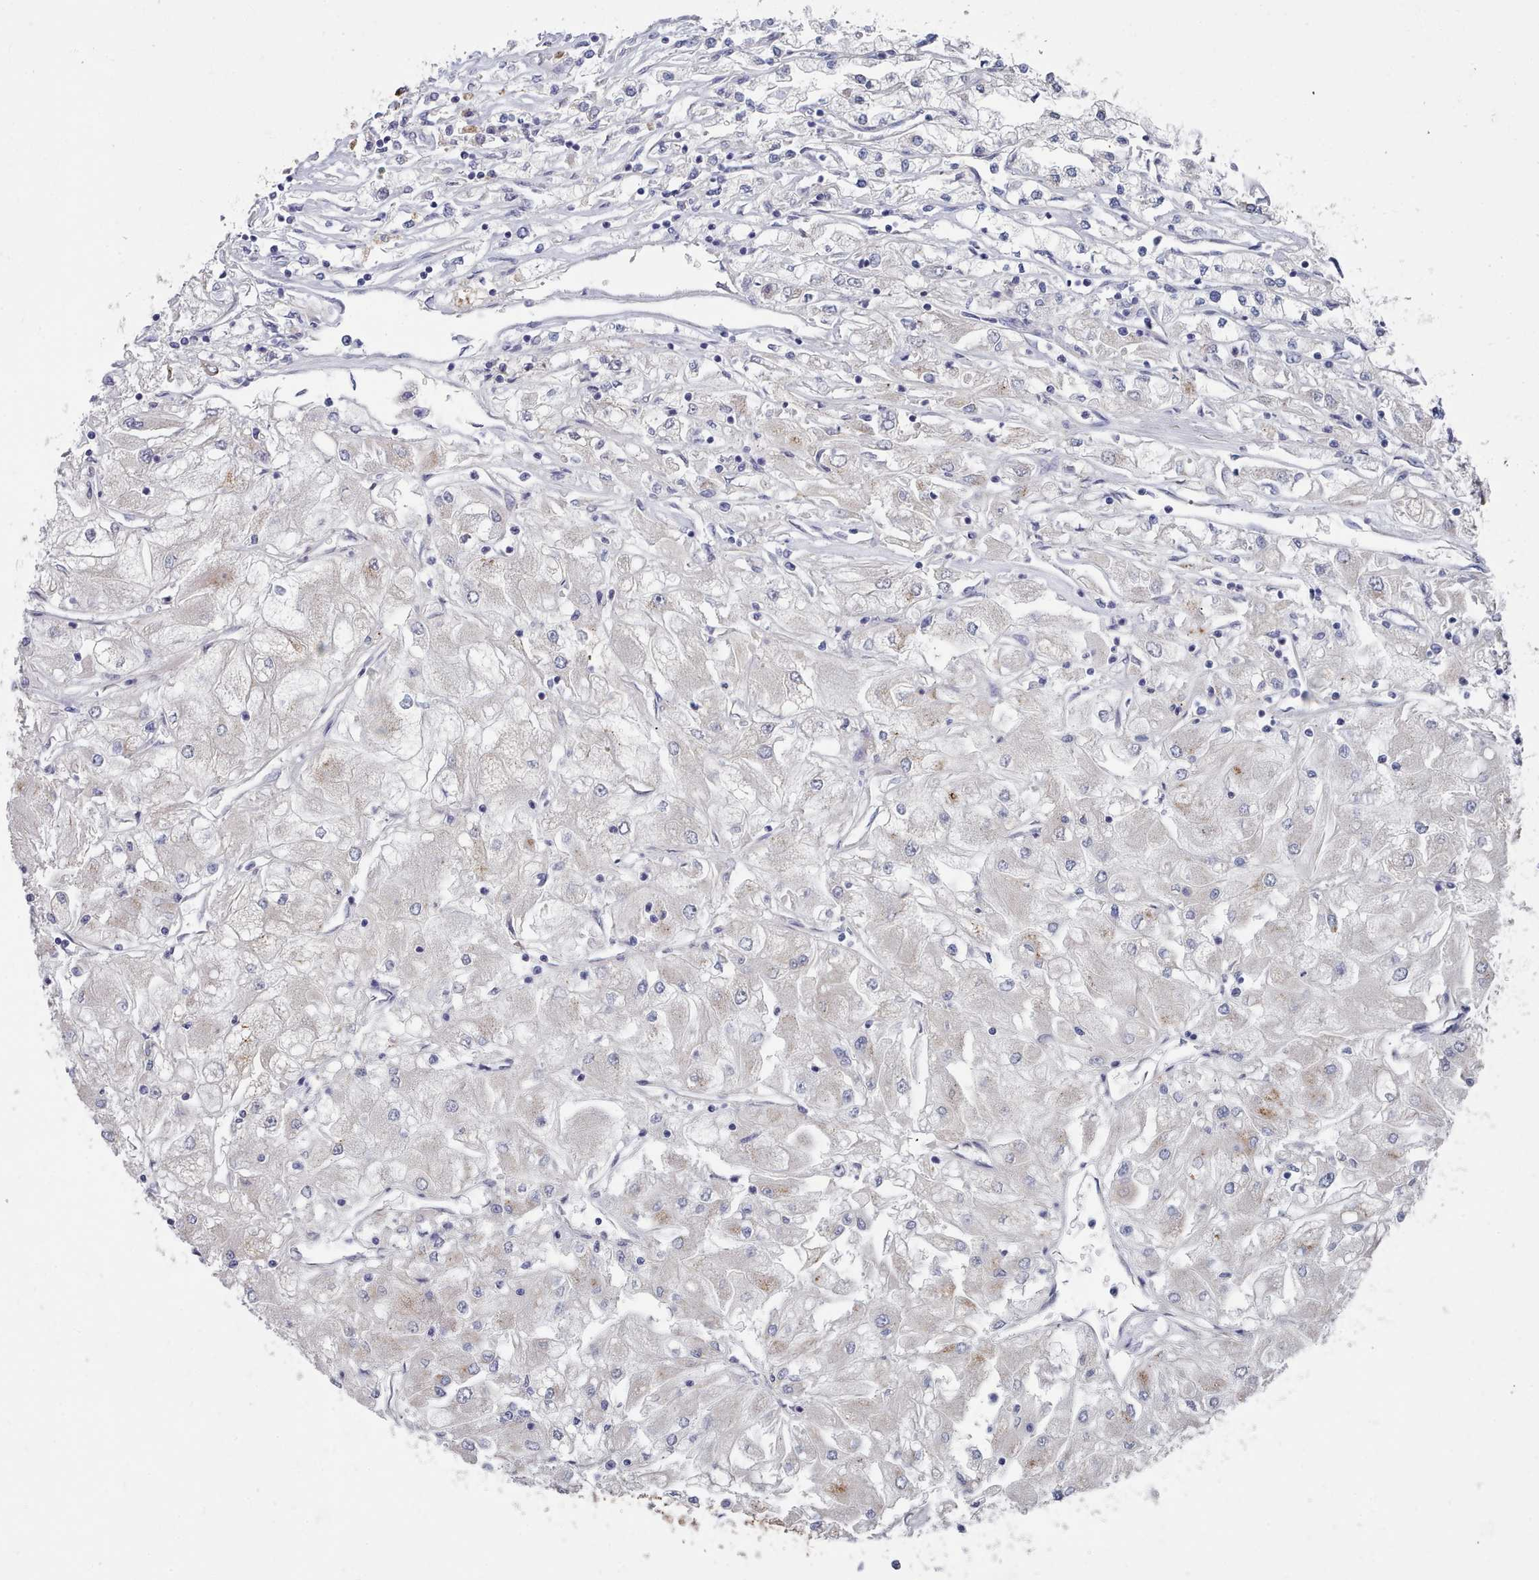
{"staining": {"intensity": "negative", "quantity": "none", "location": "none"}, "tissue": "renal cancer", "cell_type": "Tumor cells", "image_type": "cancer", "snomed": [{"axis": "morphology", "description": "Adenocarcinoma, NOS"}, {"axis": "topography", "description": "Kidney"}], "caption": "Immunohistochemistry photomicrograph of neoplastic tissue: renal cancer stained with DAB (3,3'-diaminobenzidine) displays no significant protein expression in tumor cells.", "gene": "ACAD11", "patient": {"sex": "male", "age": 80}}